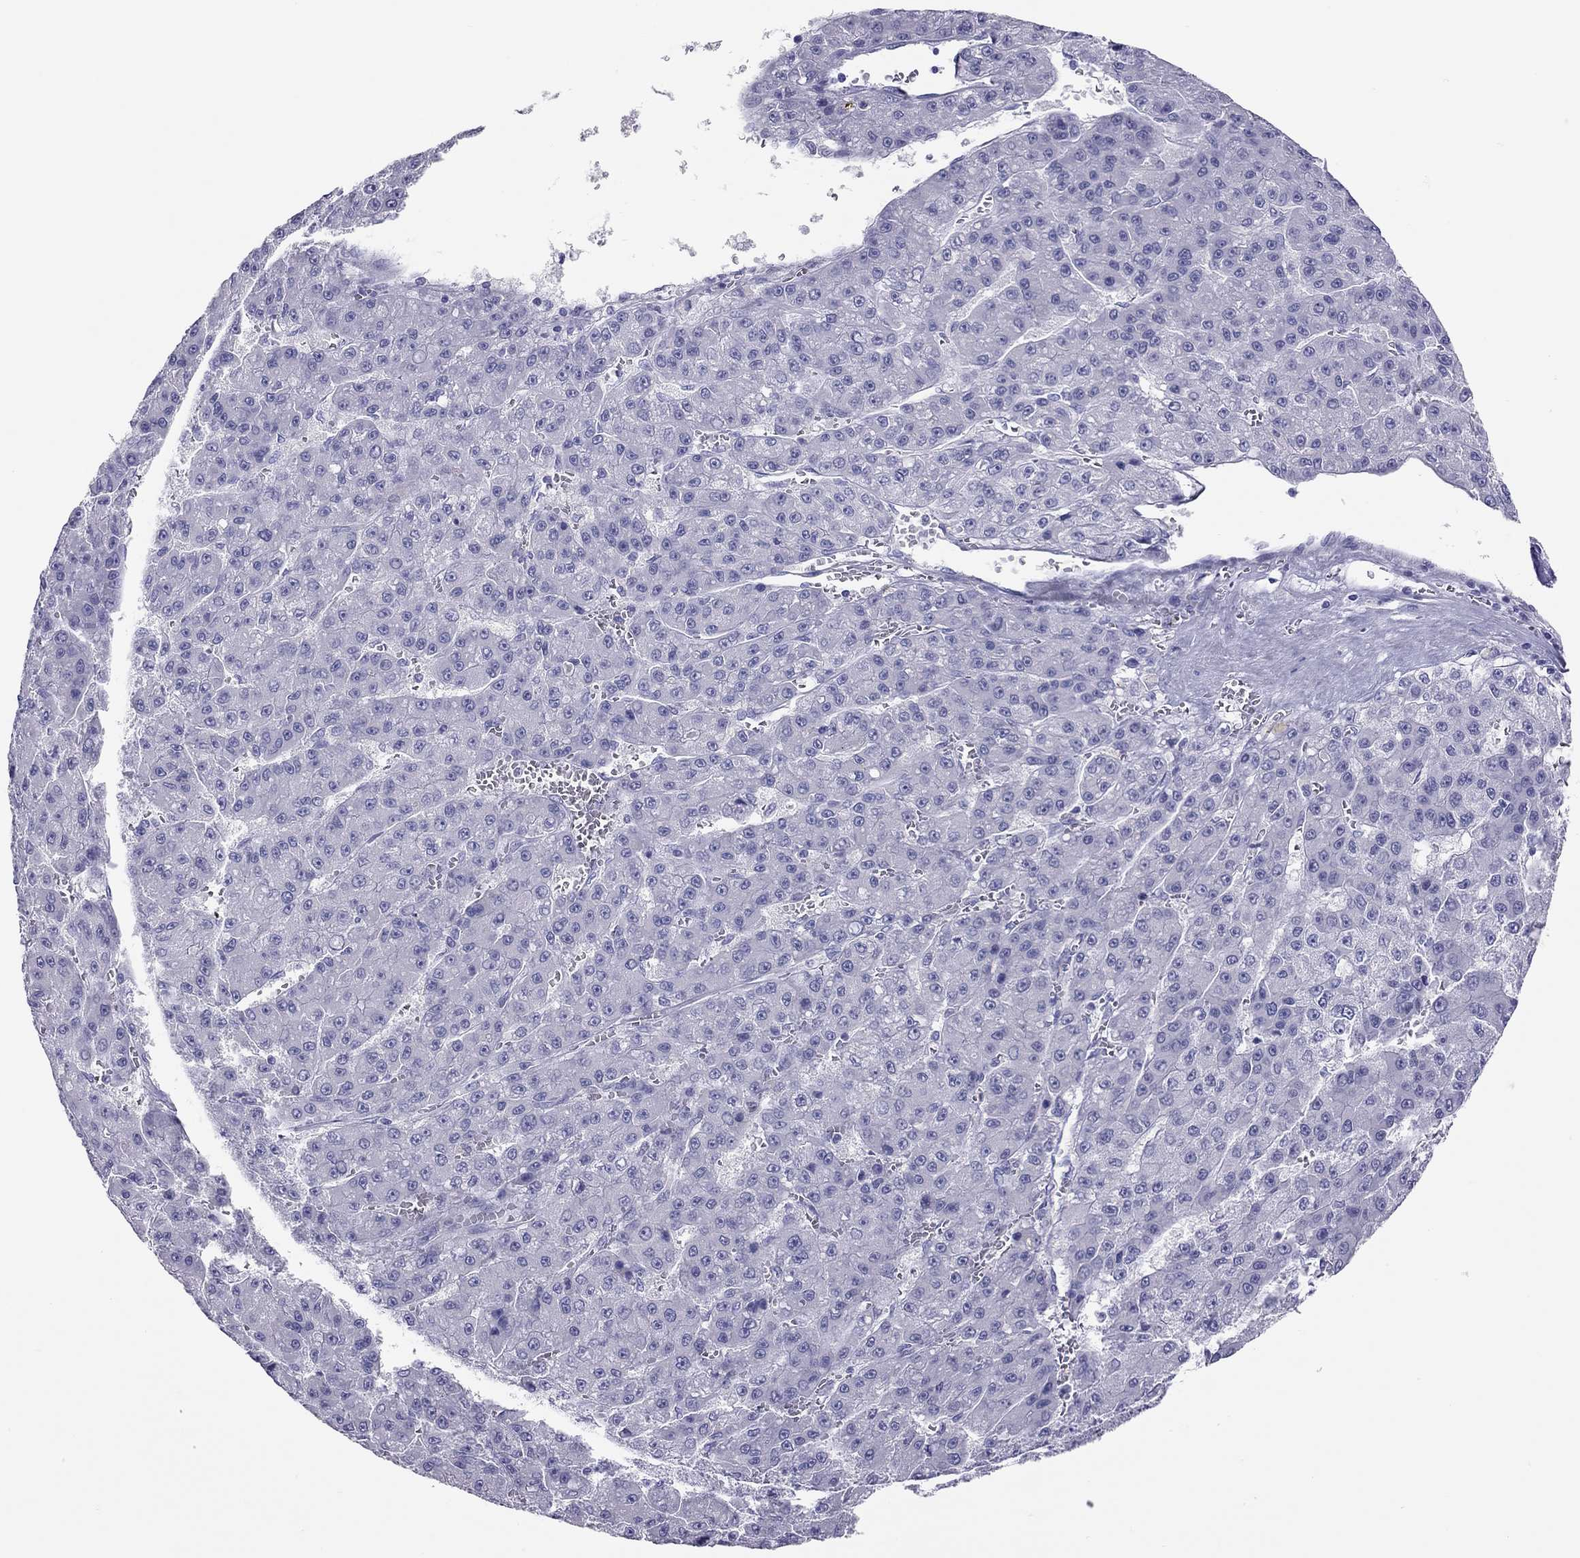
{"staining": {"intensity": "negative", "quantity": "none", "location": "none"}, "tissue": "liver cancer", "cell_type": "Tumor cells", "image_type": "cancer", "snomed": [{"axis": "morphology", "description": "Carcinoma, Hepatocellular, NOS"}, {"axis": "topography", "description": "Liver"}], "caption": "IHC micrograph of liver cancer stained for a protein (brown), which reveals no expression in tumor cells.", "gene": "PSMB11", "patient": {"sex": "male", "age": 70}}